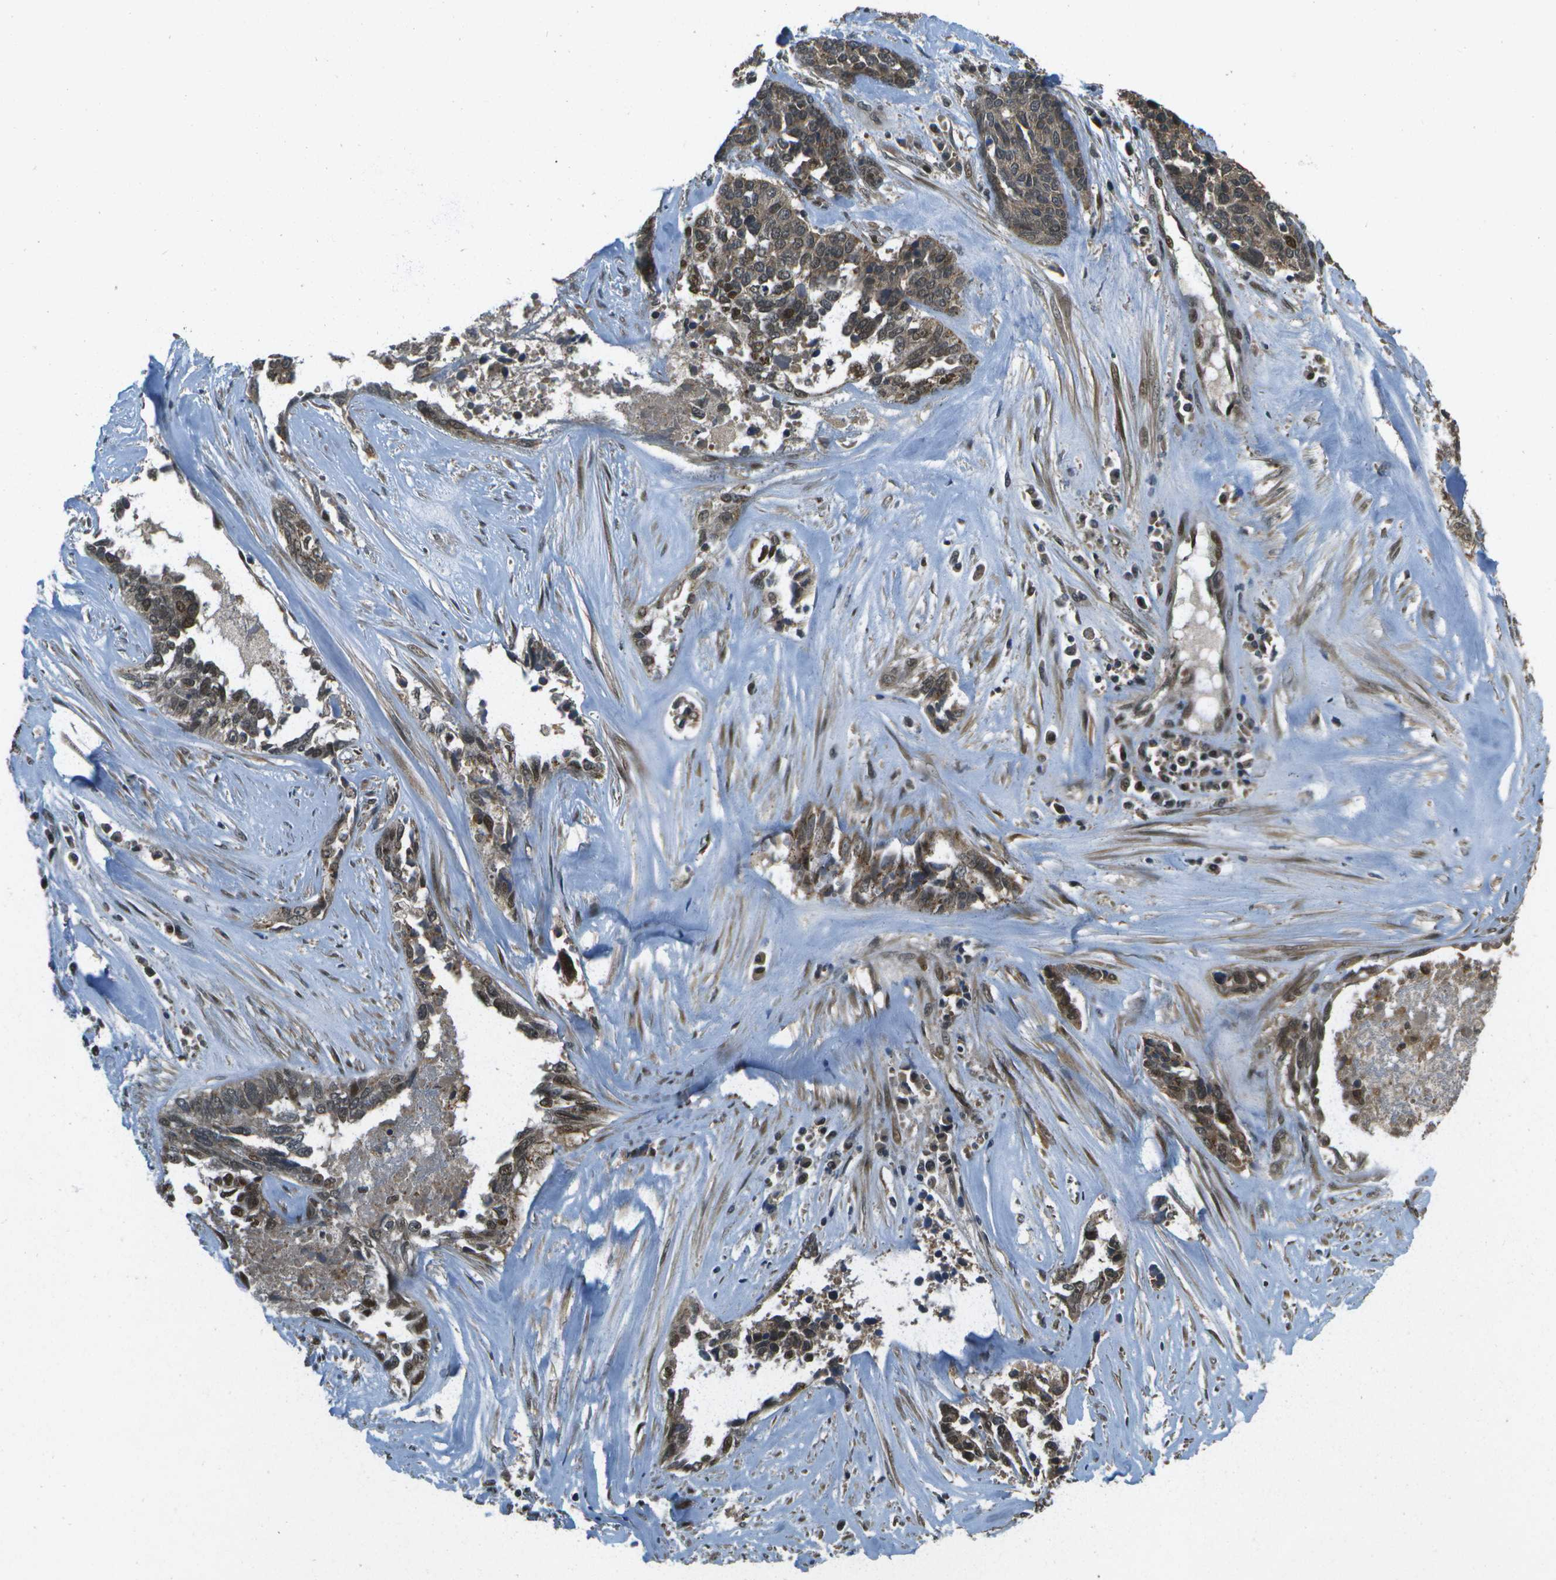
{"staining": {"intensity": "moderate", "quantity": ">75%", "location": "cytoplasmic/membranous,nuclear"}, "tissue": "ovarian cancer", "cell_type": "Tumor cells", "image_type": "cancer", "snomed": [{"axis": "morphology", "description": "Cystadenocarcinoma, serous, NOS"}, {"axis": "topography", "description": "Ovary"}], "caption": "Protein staining by IHC shows moderate cytoplasmic/membranous and nuclear staining in about >75% of tumor cells in ovarian cancer (serous cystadenocarcinoma). (DAB (3,3'-diaminobenzidine) IHC, brown staining for protein, blue staining for nuclei).", "gene": "GANC", "patient": {"sex": "female", "age": 44}}